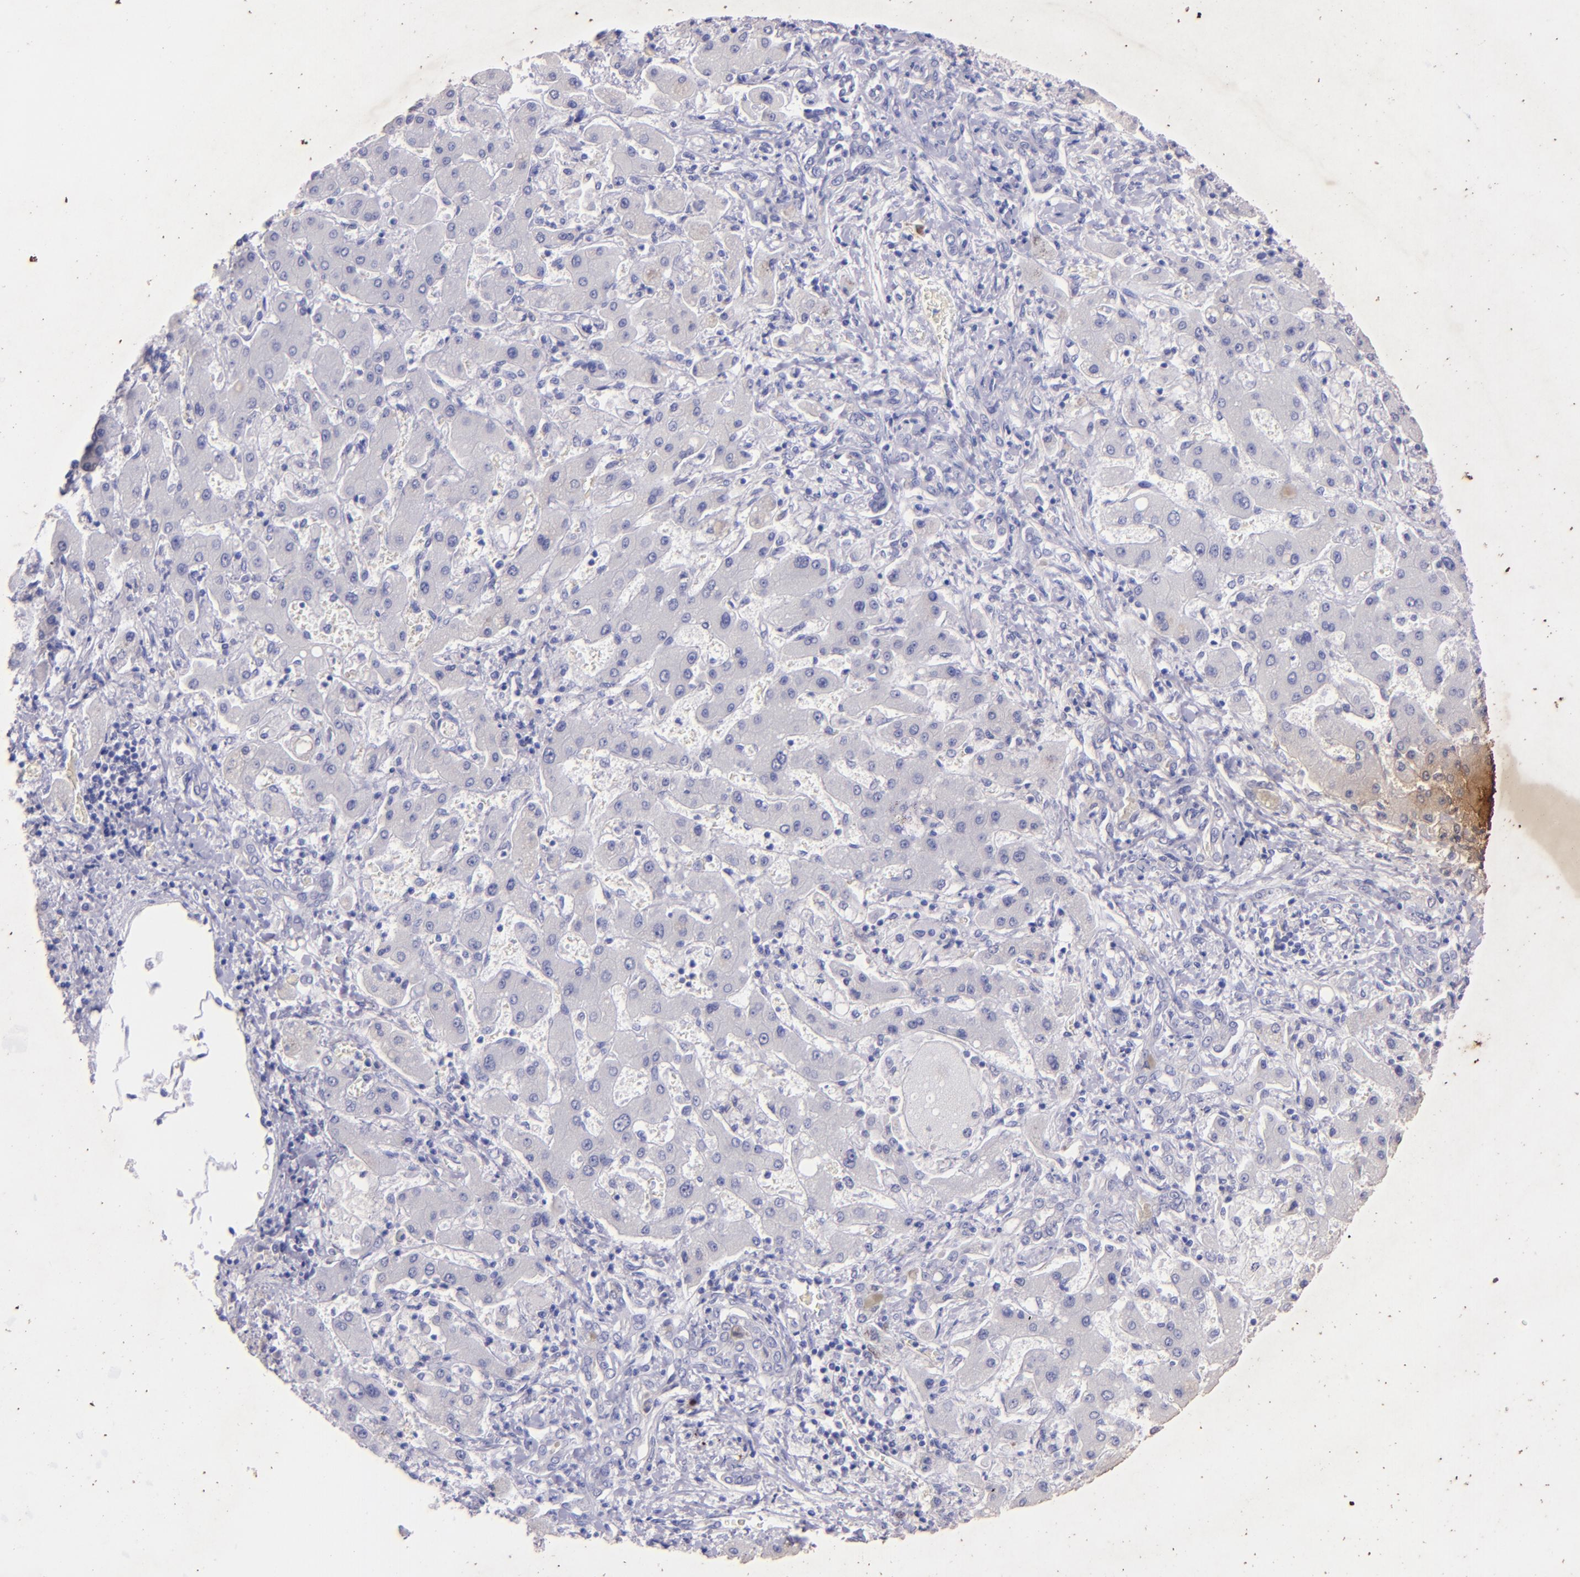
{"staining": {"intensity": "negative", "quantity": "none", "location": "none"}, "tissue": "liver cancer", "cell_type": "Tumor cells", "image_type": "cancer", "snomed": [{"axis": "morphology", "description": "Cholangiocarcinoma"}, {"axis": "topography", "description": "Liver"}], "caption": "A high-resolution histopathology image shows IHC staining of cholangiocarcinoma (liver), which shows no significant expression in tumor cells.", "gene": "UCHL1", "patient": {"sex": "male", "age": 50}}